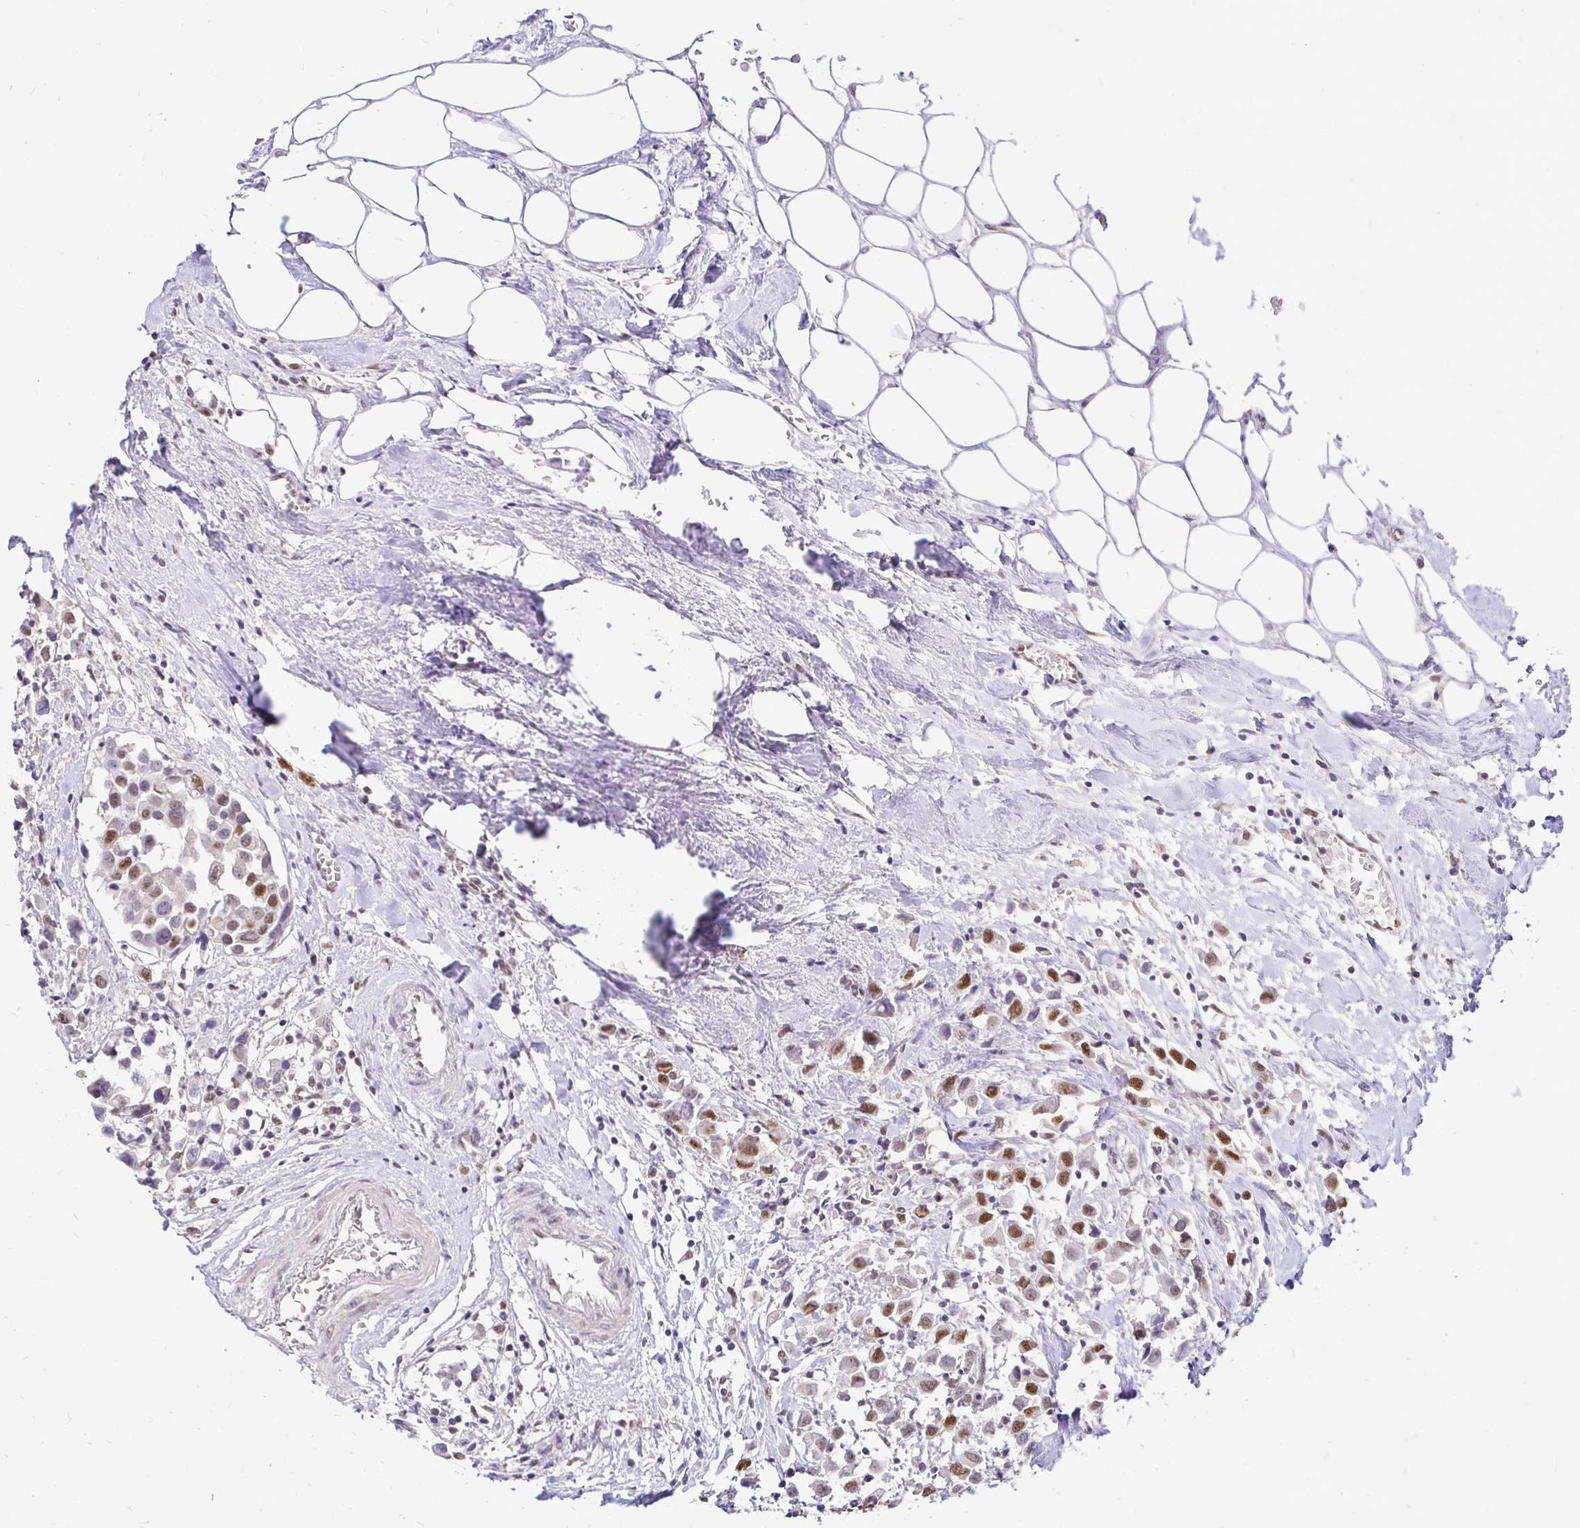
{"staining": {"intensity": "moderate", "quantity": ">75%", "location": "nuclear"}, "tissue": "breast cancer", "cell_type": "Tumor cells", "image_type": "cancer", "snomed": [{"axis": "morphology", "description": "Duct carcinoma"}, {"axis": "topography", "description": "Breast"}], "caption": "High-power microscopy captured an immunohistochemistry micrograph of invasive ductal carcinoma (breast), revealing moderate nuclear positivity in approximately >75% of tumor cells.", "gene": "RIMS4", "patient": {"sex": "female", "age": 61}}